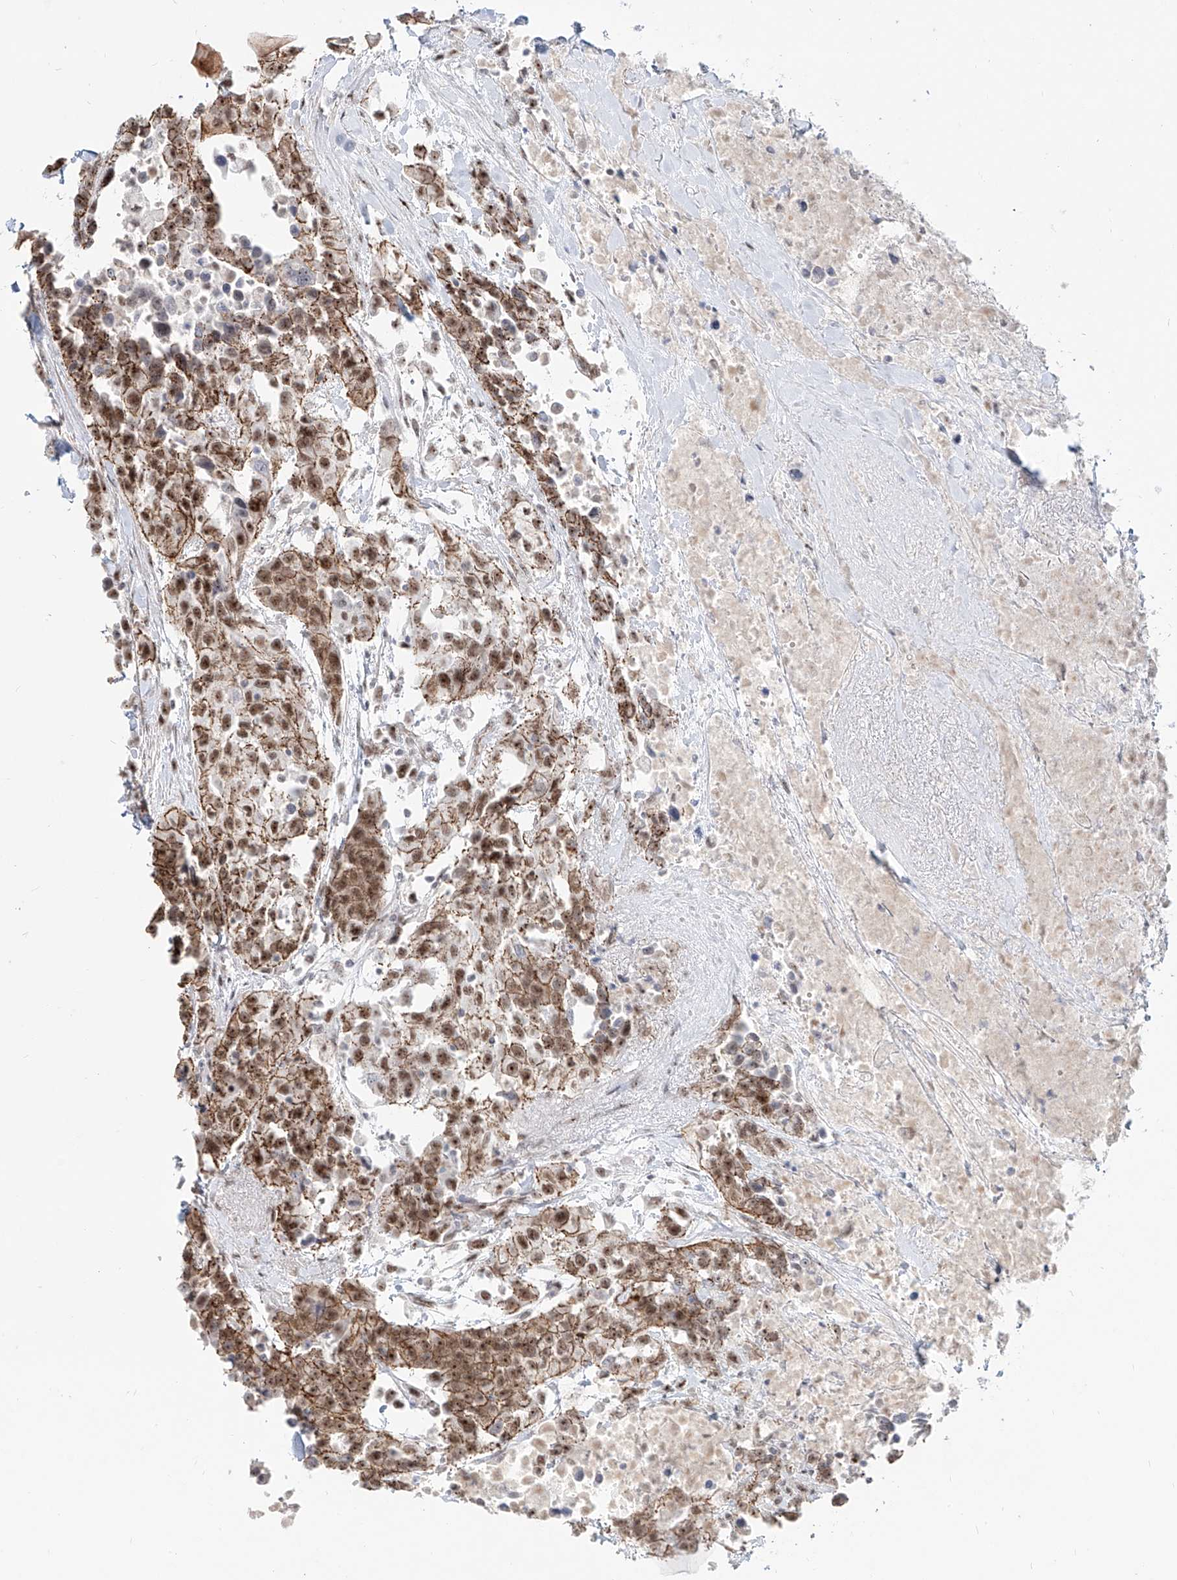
{"staining": {"intensity": "strong", "quantity": ">75%", "location": "cytoplasmic/membranous,nuclear"}, "tissue": "urothelial cancer", "cell_type": "Tumor cells", "image_type": "cancer", "snomed": [{"axis": "morphology", "description": "Urothelial carcinoma, High grade"}, {"axis": "topography", "description": "Urinary bladder"}], "caption": "A high-resolution photomicrograph shows IHC staining of urothelial cancer, which shows strong cytoplasmic/membranous and nuclear expression in about >75% of tumor cells. (DAB (3,3'-diaminobenzidine) IHC with brightfield microscopy, high magnification).", "gene": "ZNF710", "patient": {"sex": "female", "age": 80}}